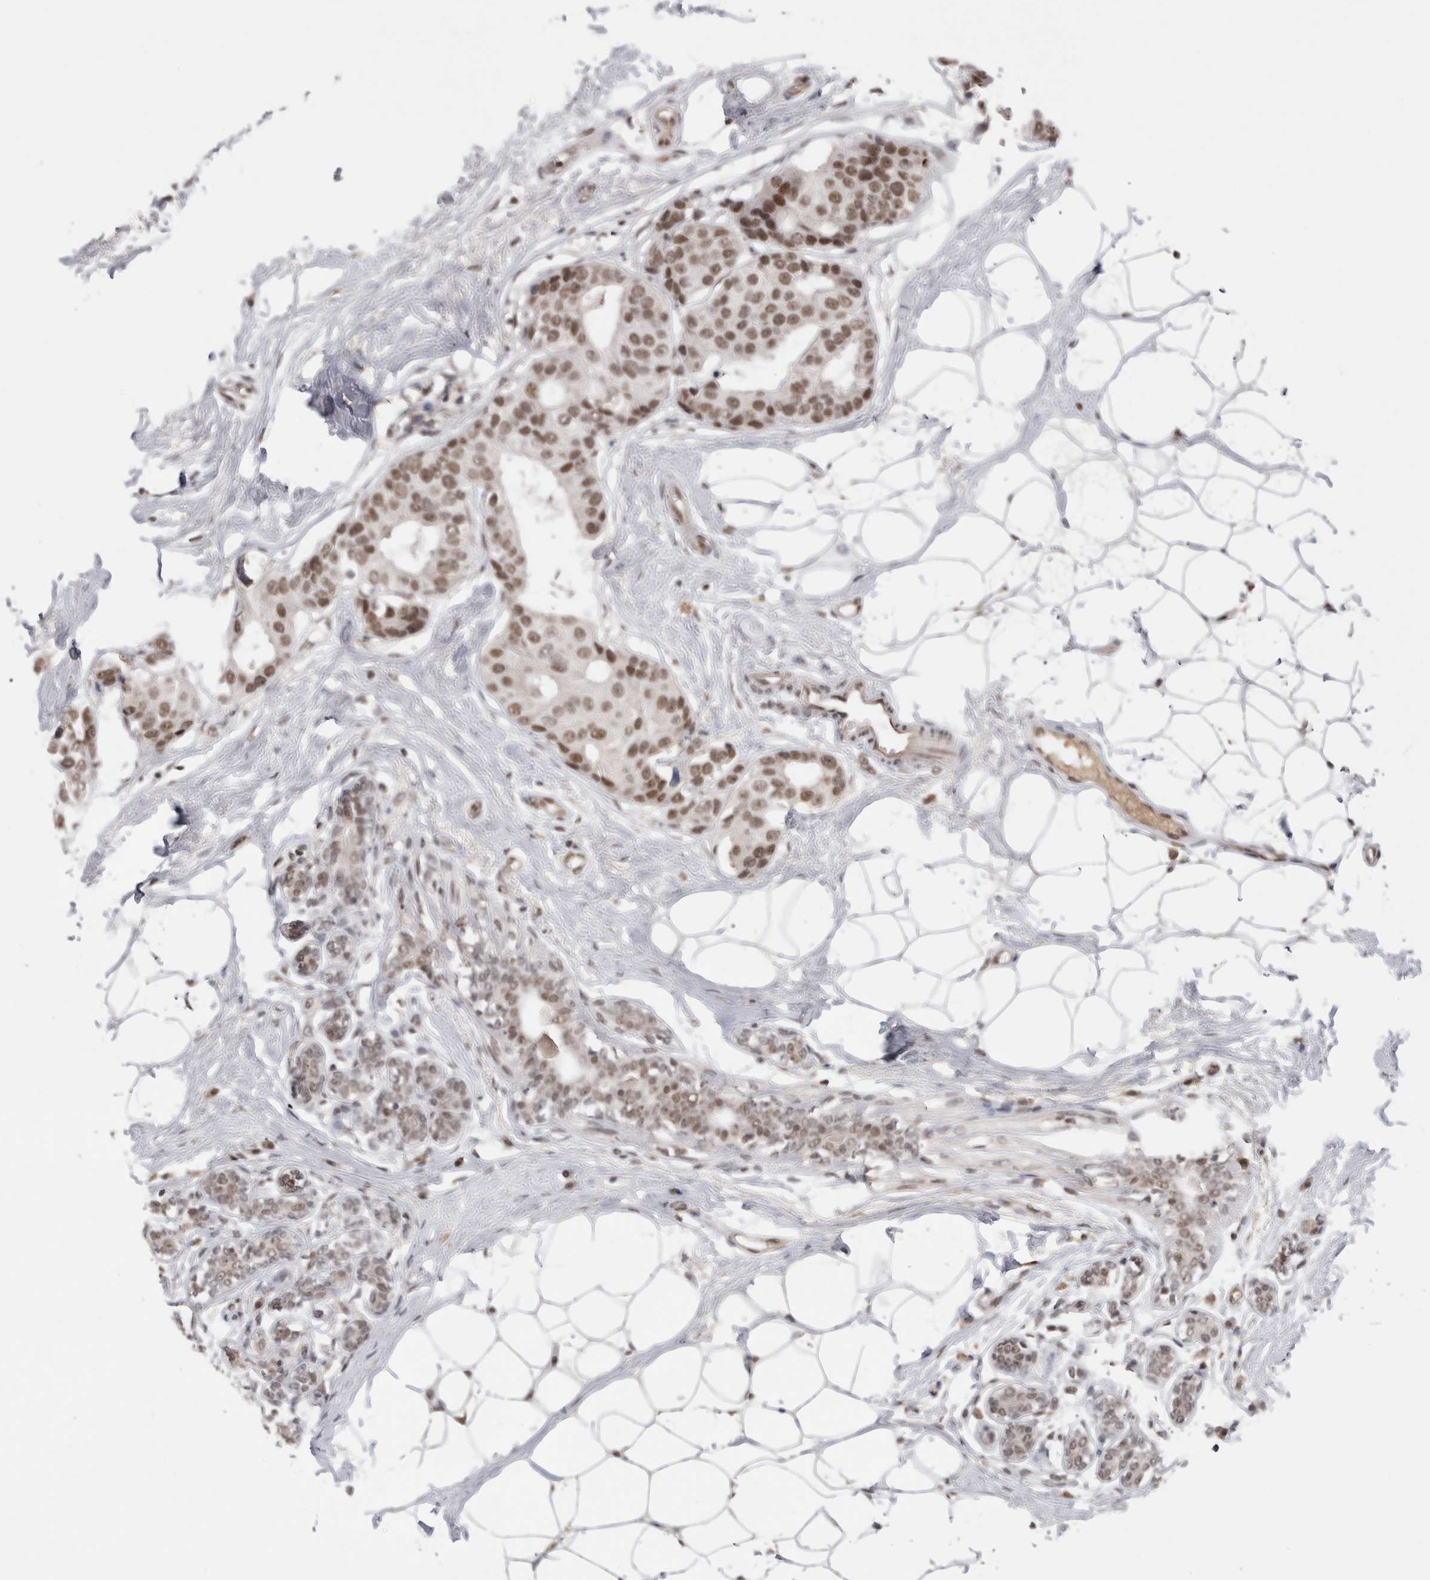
{"staining": {"intensity": "moderate", "quantity": ">75%", "location": "nuclear"}, "tissue": "breast cancer", "cell_type": "Tumor cells", "image_type": "cancer", "snomed": [{"axis": "morphology", "description": "Normal tissue, NOS"}, {"axis": "morphology", "description": "Duct carcinoma"}, {"axis": "topography", "description": "Breast"}], "caption": "DAB immunohistochemical staining of breast cancer (intraductal carcinoma) exhibits moderate nuclear protein expression in about >75% of tumor cells.", "gene": "DAXX", "patient": {"sex": "female", "age": 39}}